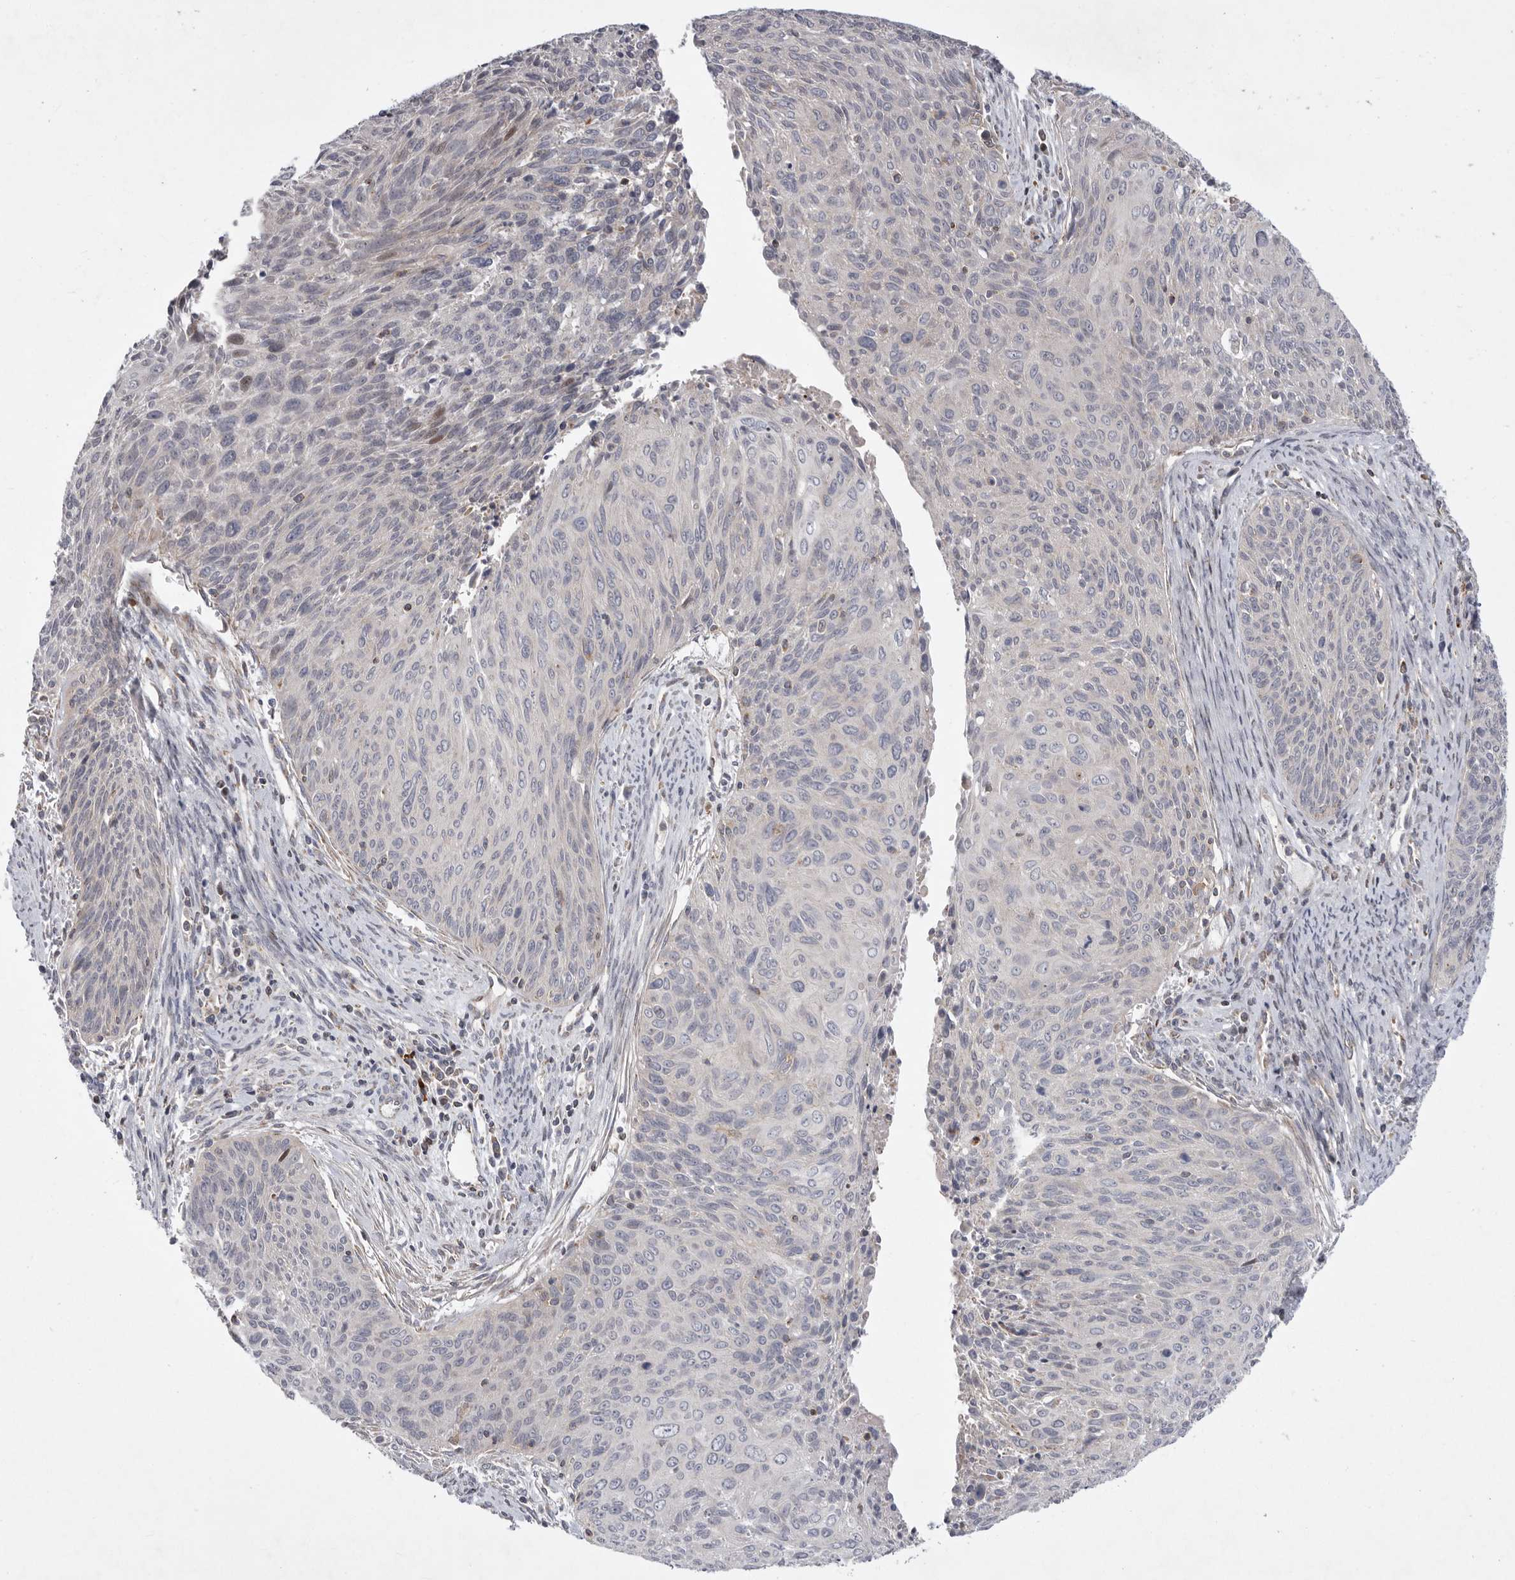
{"staining": {"intensity": "negative", "quantity": "none", "location": "none"}, "tissue": "cervical cancer", "cell_type": "Tumor cells", "image_type": "cancer", "snomed": [{"axis": "morphology", "description": "Squamous cell carcinoma, NOS"}, {"axis": "topography", "description": "Cervix"}], "caption": "Protein analysis of cervical cancer shows no significant positivity in tumor cells. The staining was performed using DAB to visualize the protein expression in brown, while the nuclei were stained in blue with hematoxylin (Magnification: 20x).", "gene": "MPZL1", "patient": {"sex": "female", "age": 55}}